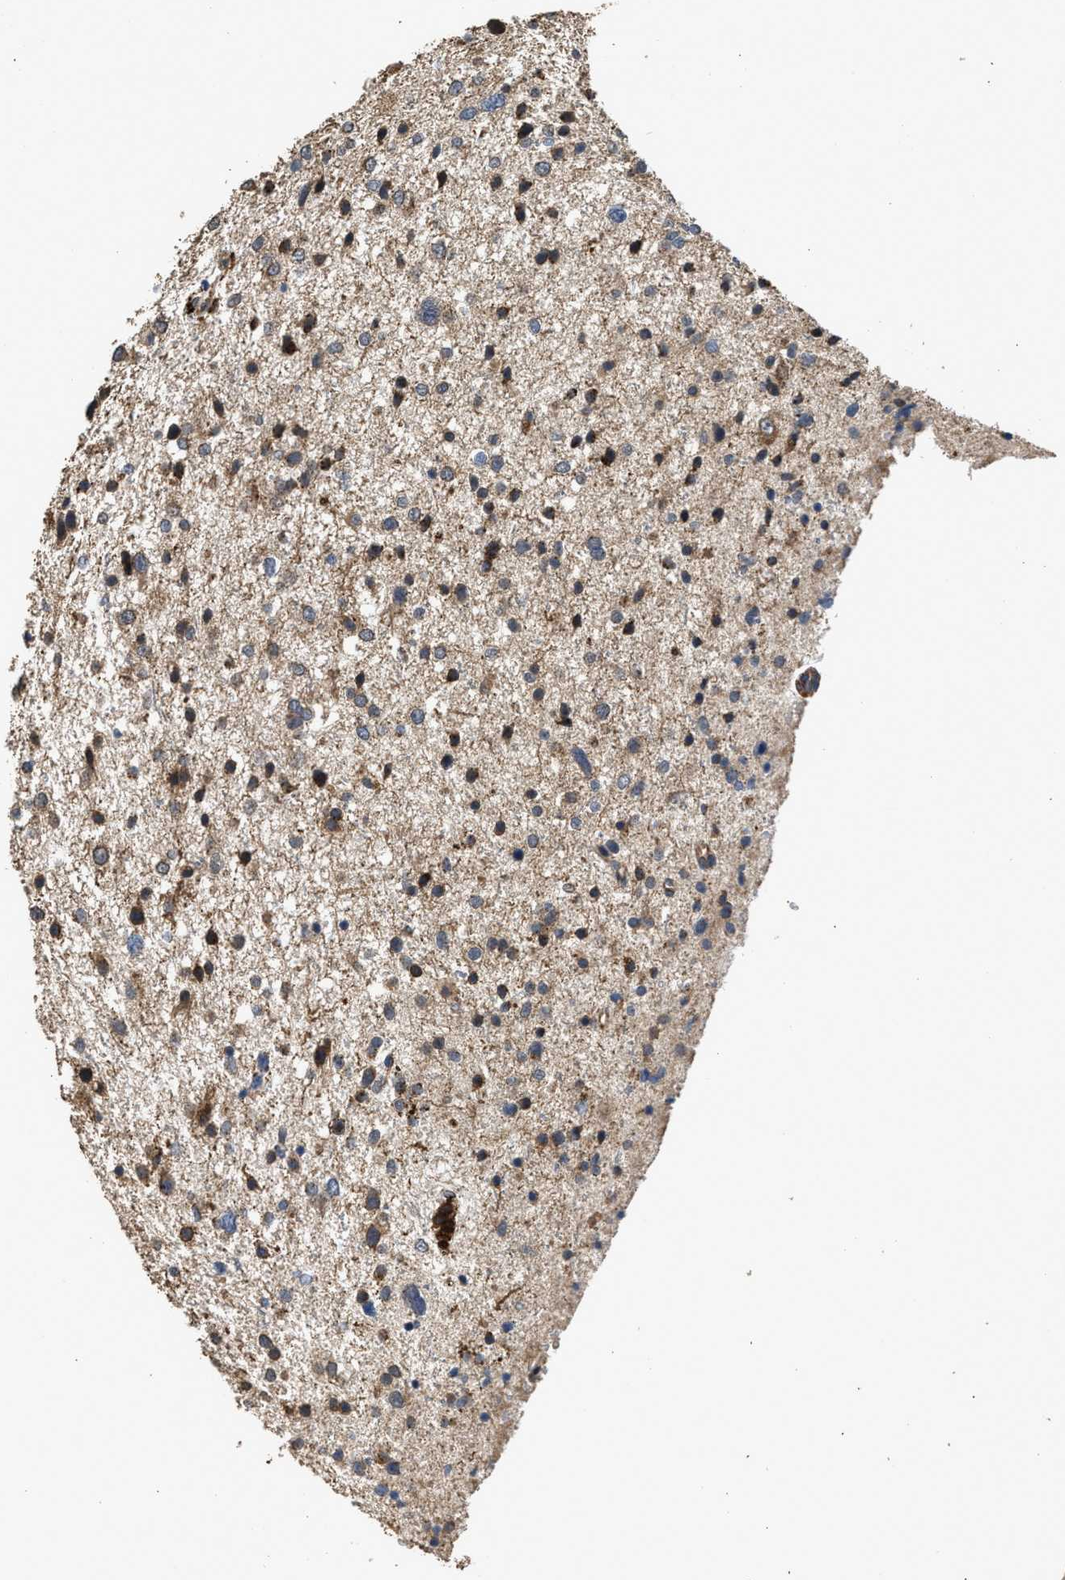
{"staining": {"intensity": "strong", "quantity": ">75%", "location": "cytoplasmic/membranous"}, "tissue": "glioma", "cell_type": "Tumor cells", "image_type": "cancer", "snomed": [{"axis": "morphology", "description": "Glioma, malignant, Low grade"}, {"axis": "topography", "description": "Brain"}], "caption": "Malignant low-grade glioma stained with a brown dye demonstrates strong cytoplasmic/membranous positive positivity in about >75% of tumor cells.", "gene": "CTSV", "patient": {"sex": "female", "age": 37}}